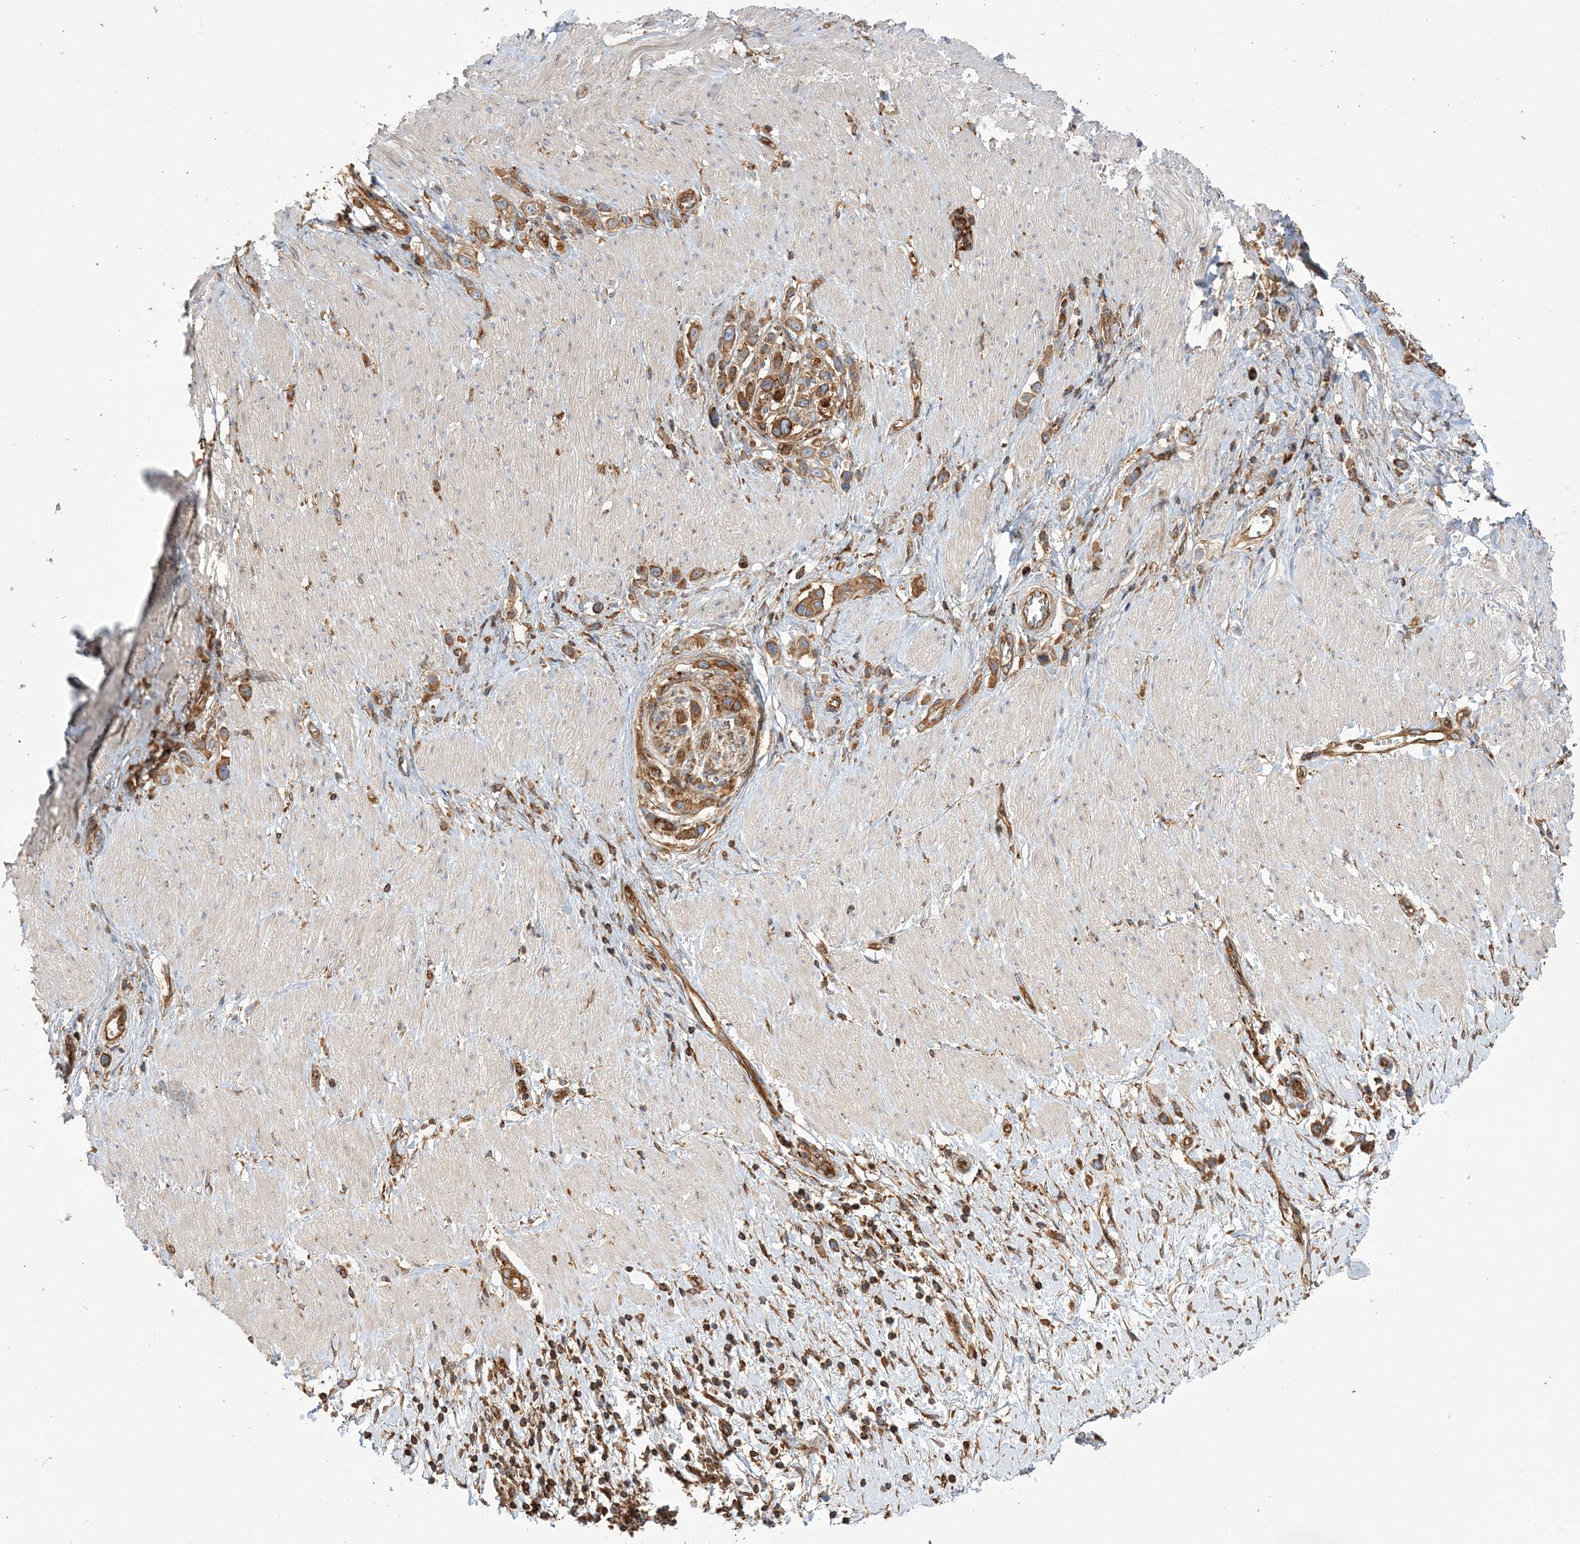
{"staining": {"intensity": "moderate", "quantity": ">75%", "location": "cytoplasmic/membranous"}, "tissue": "stomach cancer", "cell_type": "Tumor cells", "image_type": "cancer", "snomed": [{"axis": "morphology", "description": "Normal tissue, NOS"}, {"axis": "morphology", "description": "Adenocarcinoma, NOS"}, {"axis": "topography", "description": "Stomach, upper"}, {"axis": "topography", "description": "Stomach"}], "caption": "Human adenocarcinoma (stomach) stained with a brown dye reveals moderate cytoplasmic/membranous positive positivity in approximately >75% of tumor cells.", "gene": "TBC1D5", "patient": {"sex": "female", "age": 65}}